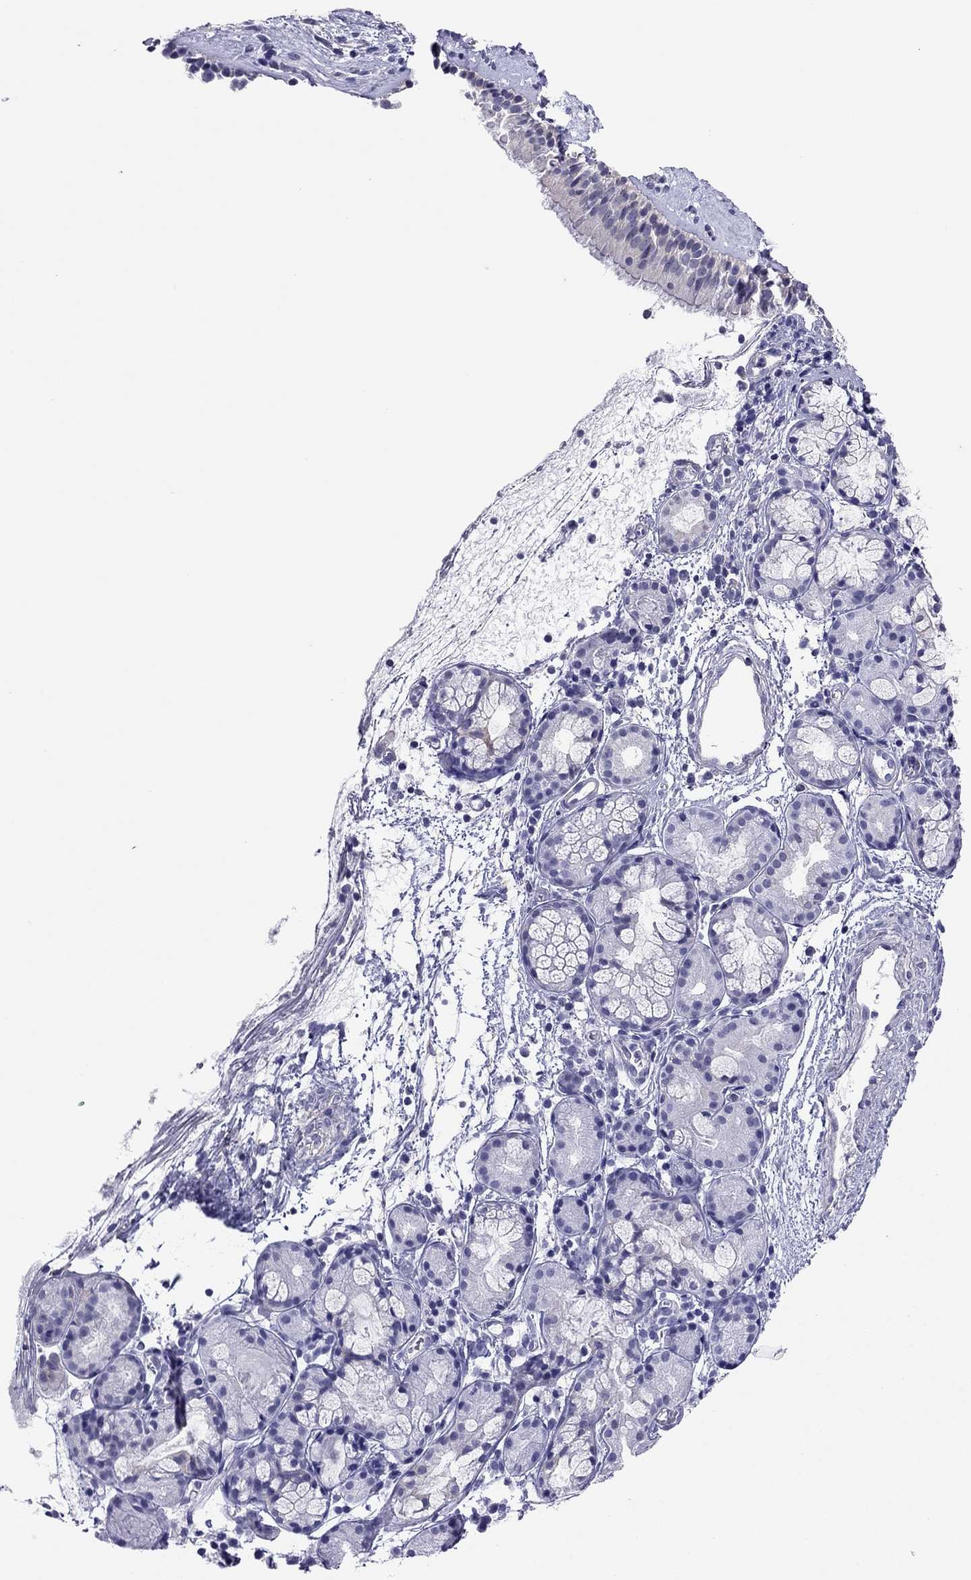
{"staining": {"intensity": "negative", "quantity": "none", "location": "none"}, "tissue": "nasopharynx", "cell_type": "Respiratory epithelial cells", "image_type": "normal", "snomed": [{"axis": "morphology", "description": "Normal tissue, NOS"}, {"axis": "topography", "description": "Nasopharynx"}], "caption": "DAB (3,3'-diaminobenzidine) immunohistochemical staining of unremarkable nasopharynx exhibits no significant staining in respiratory epithelial cells. The staining is performed using DAB (3,3'-diaminobenzidine) brown chromogen with nuclei counter-stained in using hematoxylin.", "gene": "MYMX", "patient": {"sex": "male", "age": 29}}